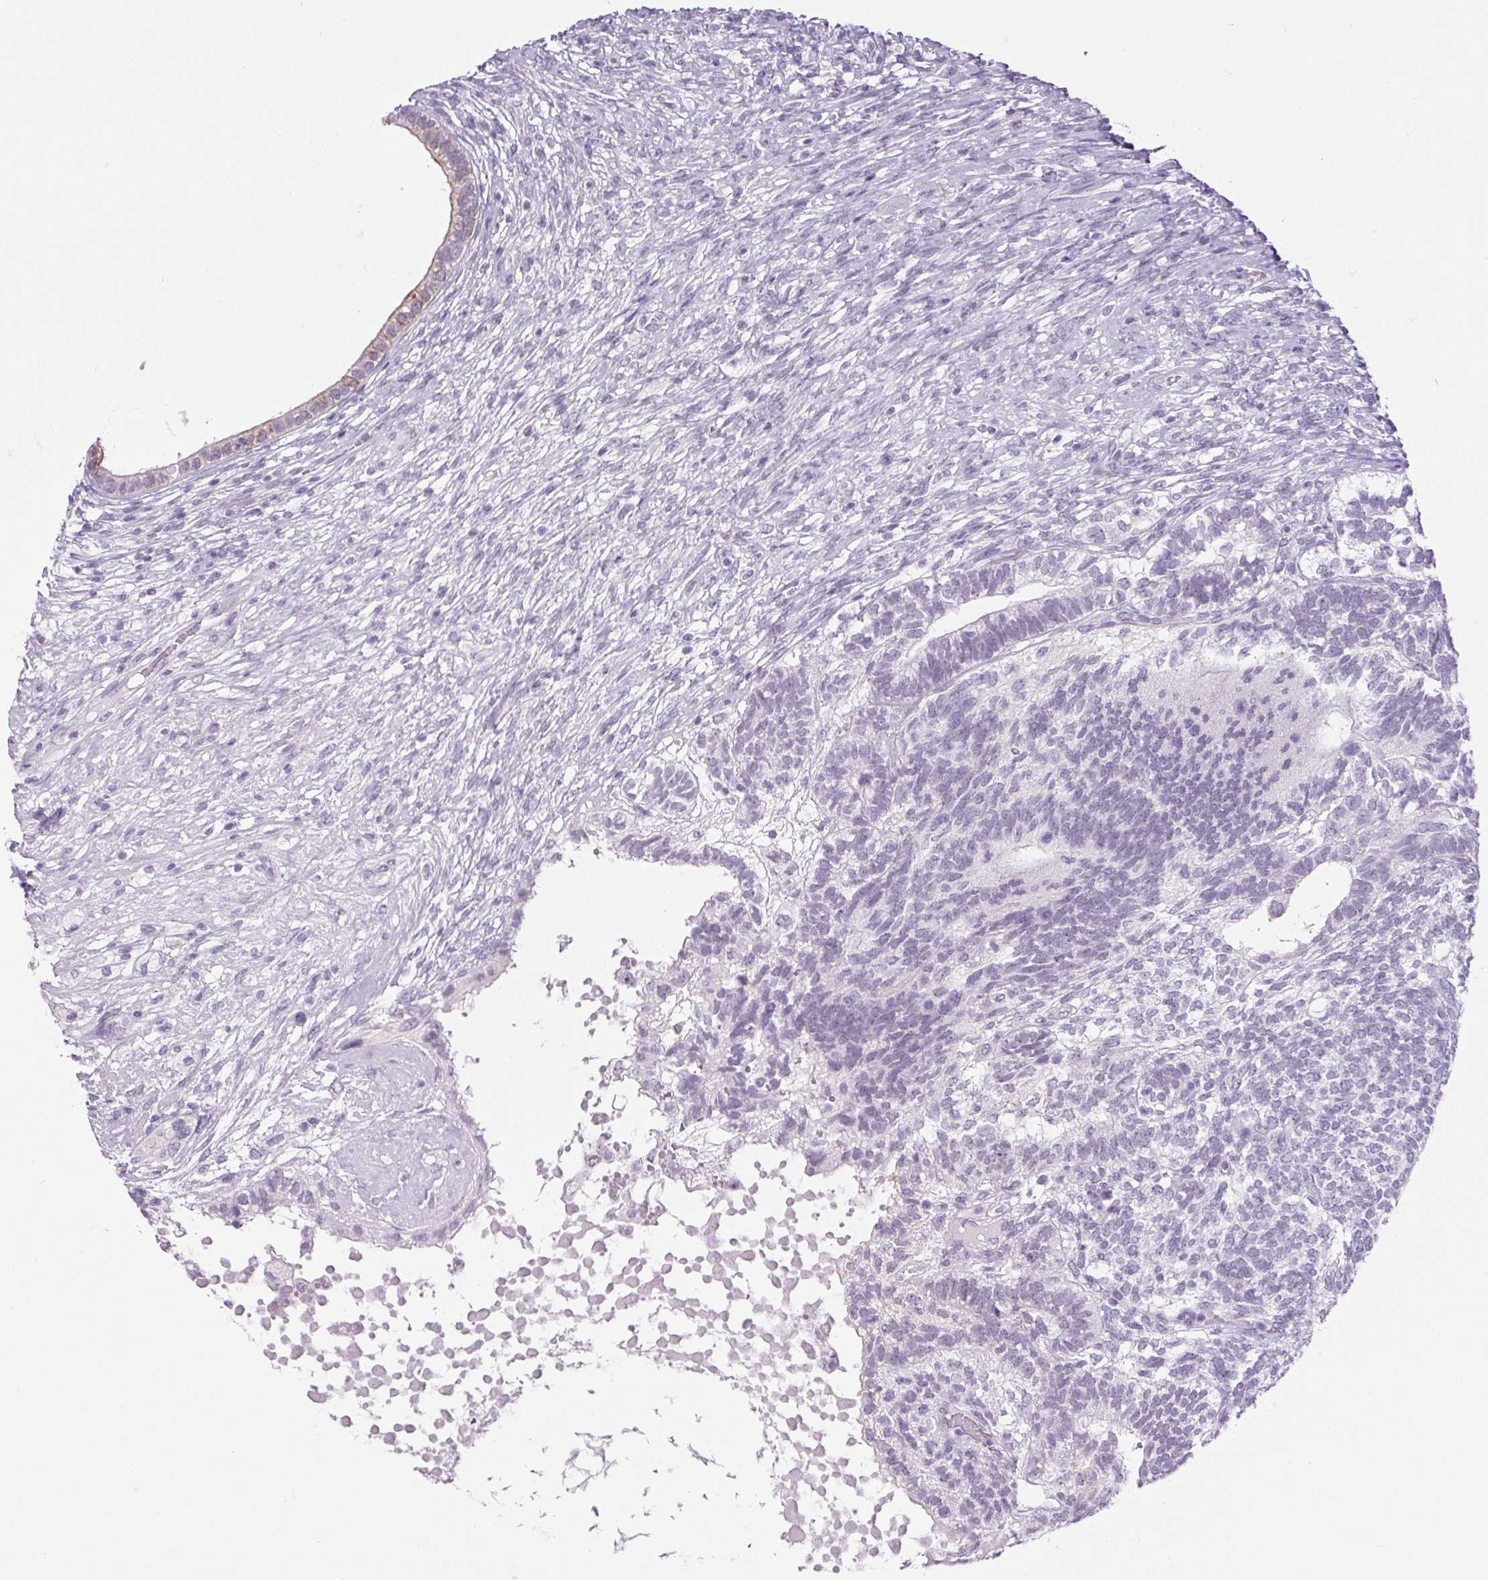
{"staining": {"intensity": "moderate", "quantity": "<25%", "location": "cytoplasmic/membranous"}, "tissue": "testis cancer", "cell_type": "Tumor cells", "image_type": "cancer", "snomed": [{"axis": "morphology", "description": "Seminoma, NOS"}, {"axis": "morphology", "description": "Carcinoma, Embryonal, NOS"}, {"axis": "topography", "description": "Testis"}], "caption": "There is low levels of moderate cytoplasmic/membranous staining in tumor cells of testis cancer, as demonstrated by immunohistochemical staining (brown color).", "gene": "BCAS1", "patient": {"sex": "male", "age": 41}}